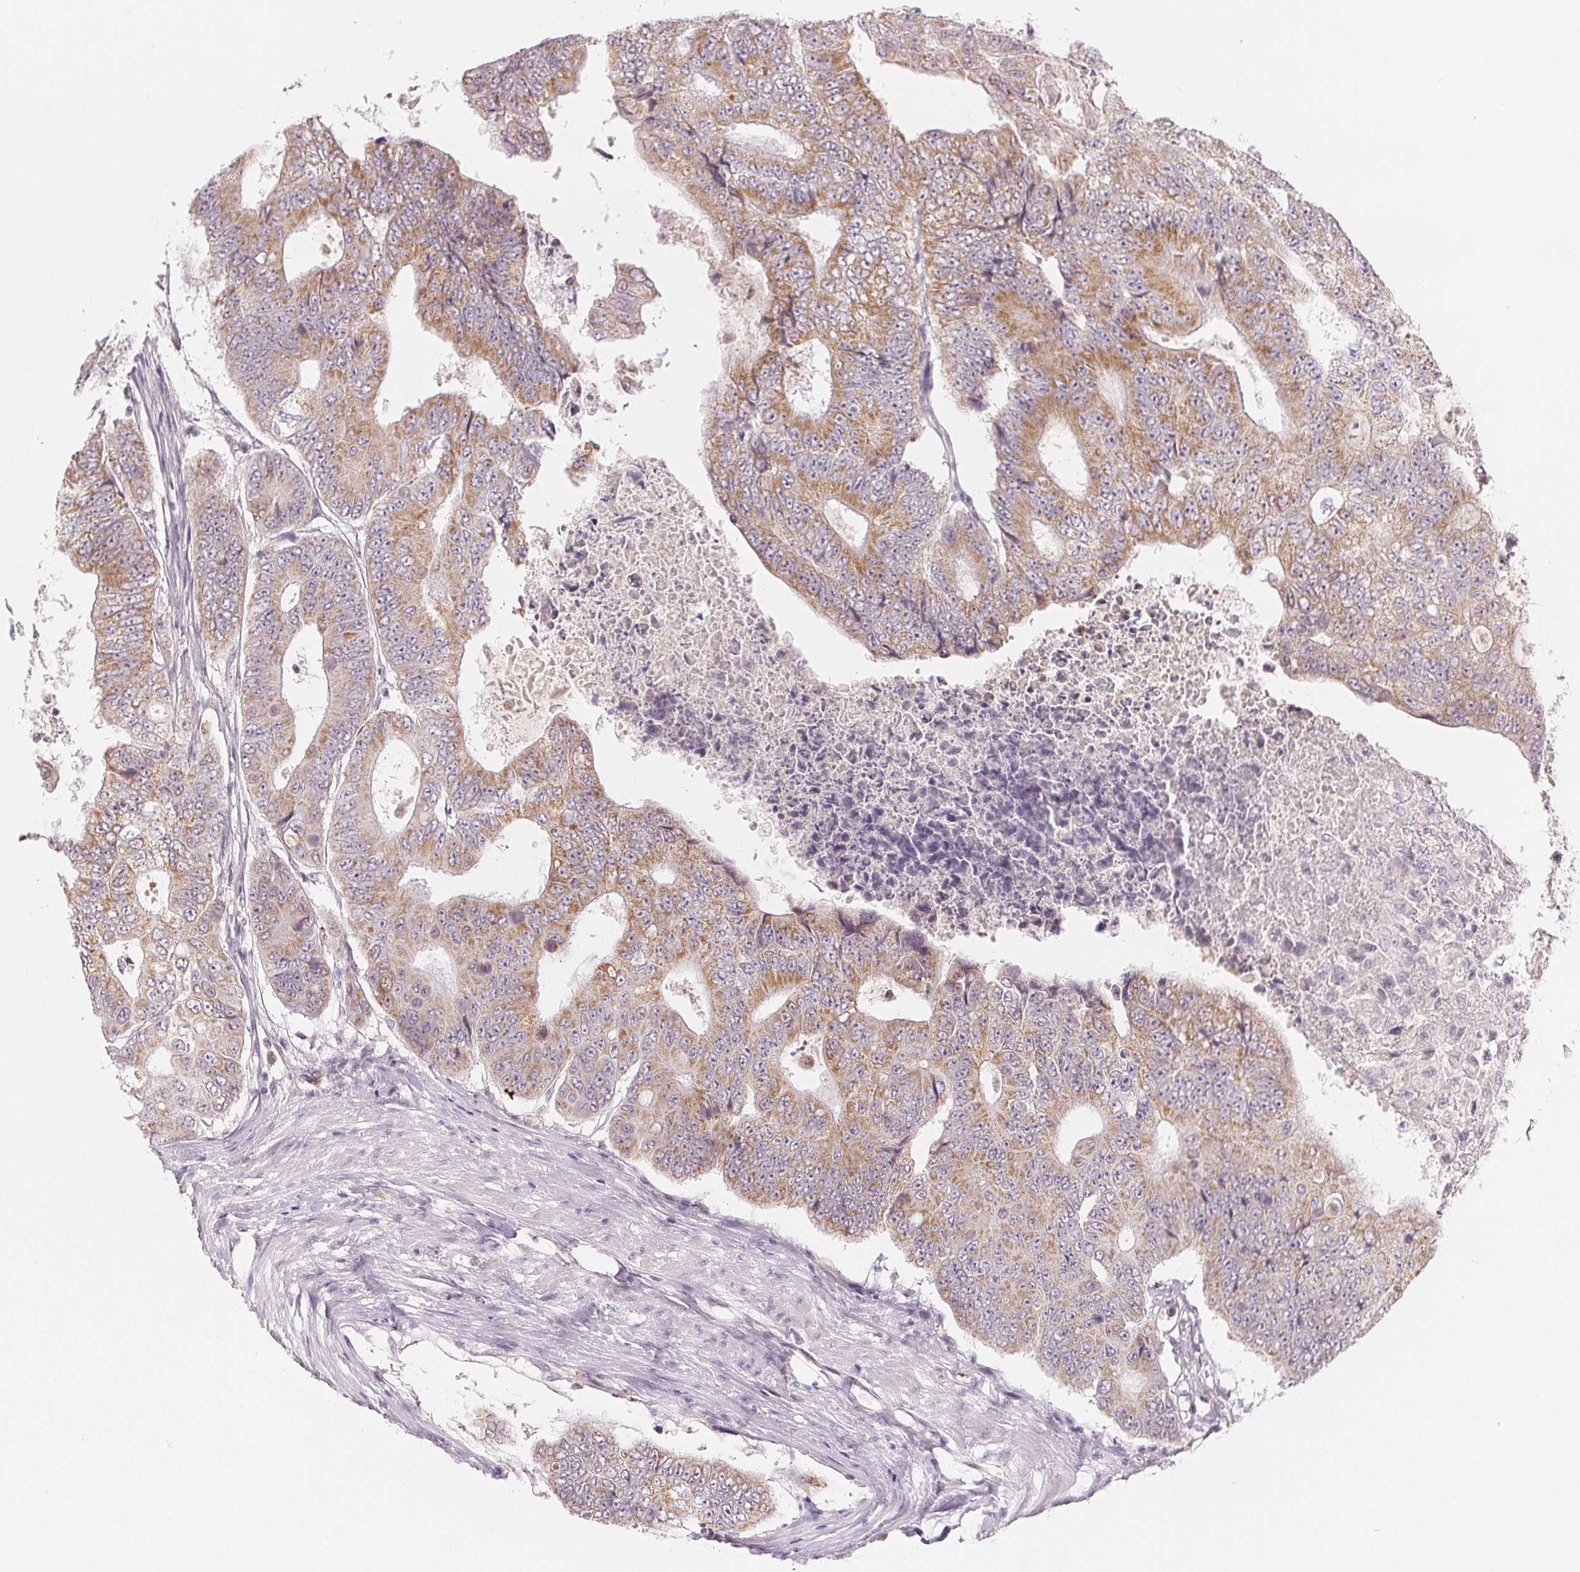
{"staining": {"intensity": "moderate", "quantity": "25%-75%", "location": "cytoplasmic/membranous"}, "tissue": "colorectal cancer", "cell_type": "Tumor cells", "image_type": "cancer", "snomed": [{"axis": "morphology", "description": "Adenocarcinoma, NOS"}, {"axis": "topography", "description": "Colon"}], "caption": "Tumor cells exhibit moderate cytoplasmic/membranous staining in about 25%-75% of cells in colorectal adenocarcinoma. (DAB (3,3'-diaminobenzidine) IHC with brightfield microscopy, high magnification).", "gene": "HINT2", "patient": {"sex": "female", "age": 48}}